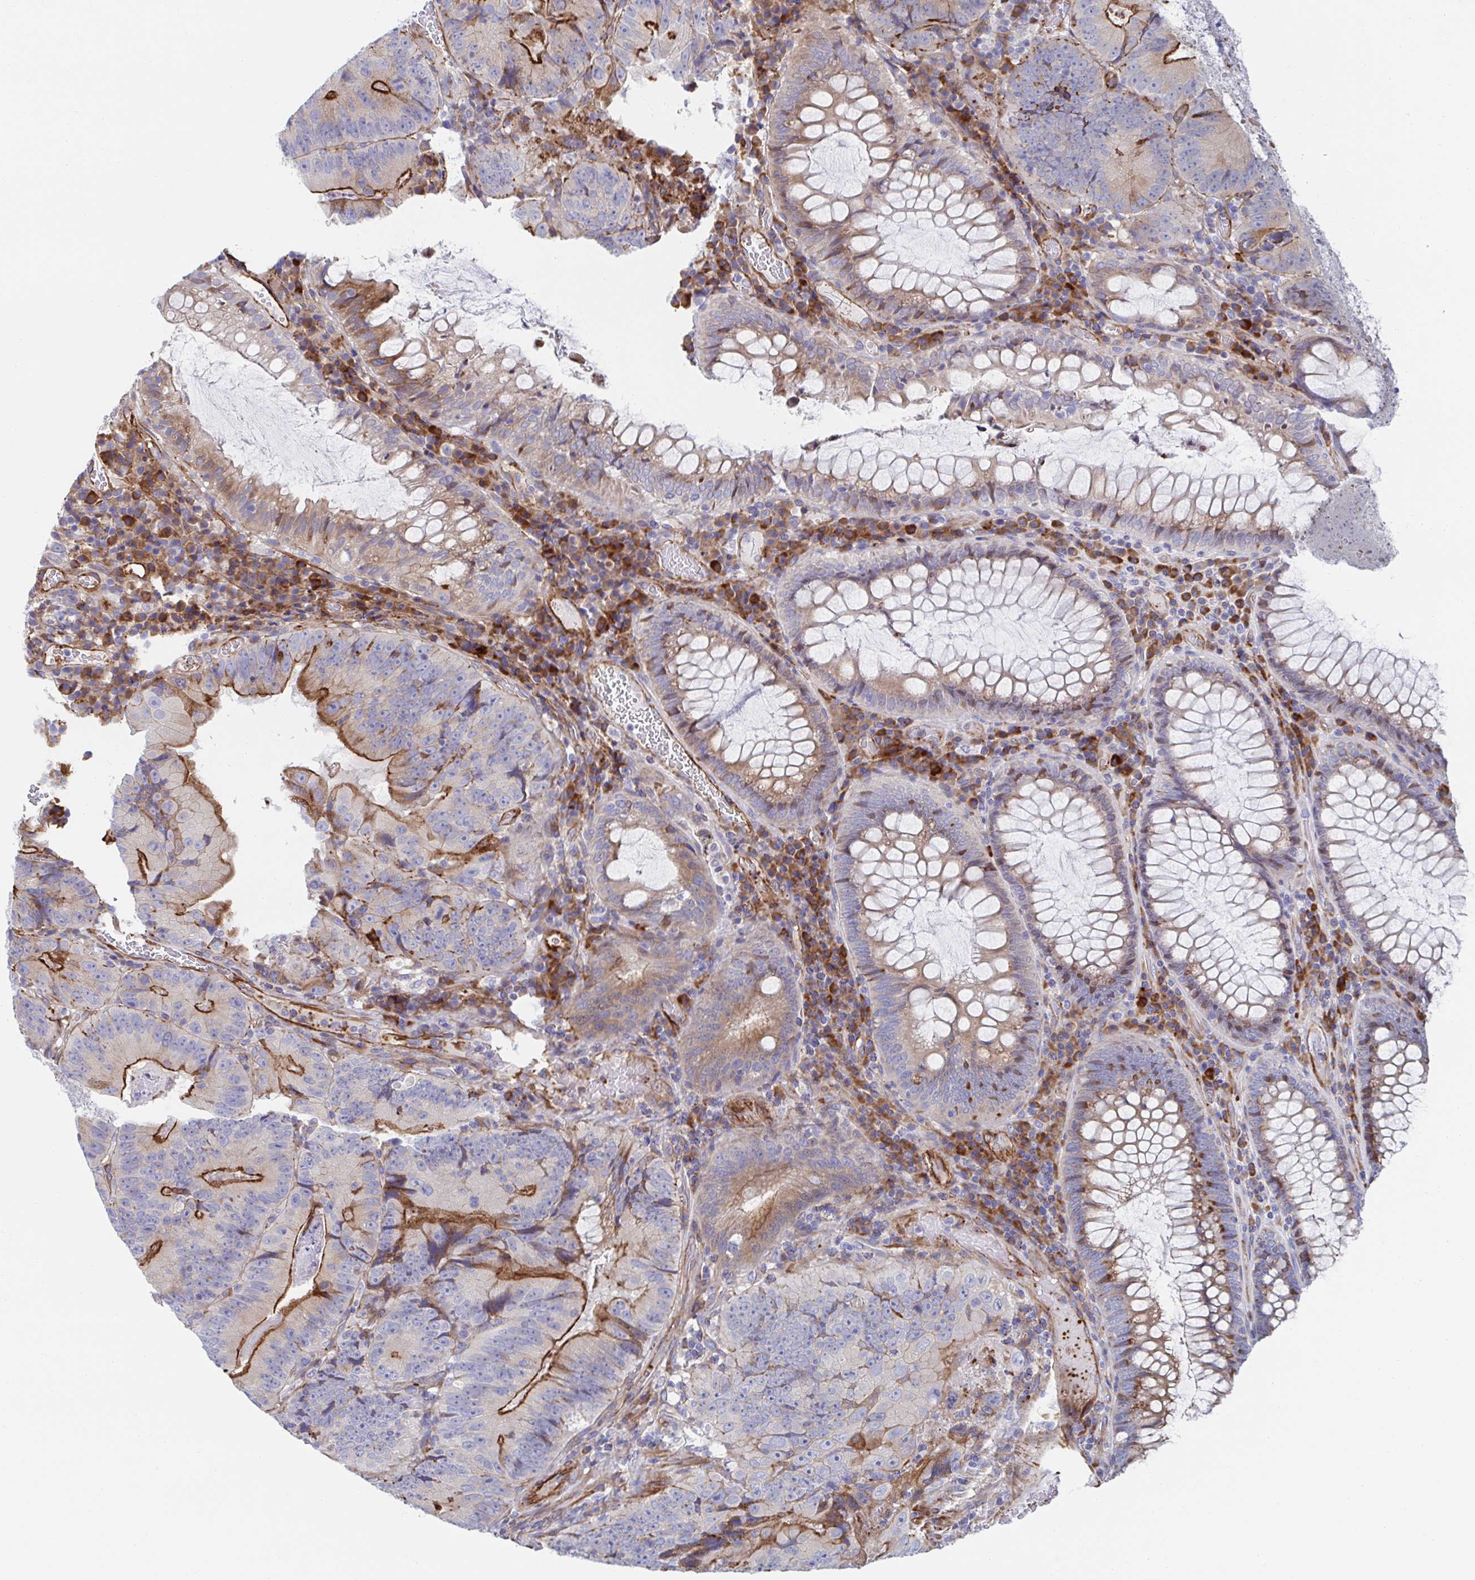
{"staining": {"intensity": "moderate", "quantity": "25%-75%", "location": "cytoplasmic/membranous"}, "tissue": "colorectal cancer", "cell_type": "Tumor cells", "image_type": "cancer", "snomed": [{"axis": "morphology", "description": "Adenocarcinoma, NOS"}, {"axis": "topography", "description": "Colon"}], "caption": "This photomicrograph shows immunohistochemistry staining of human colorectal cancer (adenocarcinoma), with medium moderate cytoplasmic/membranous positivity in approximately 25%-75% of tumor cells.", "gene": "KLC3", "patient": {"sex": "female", "age": 86}}